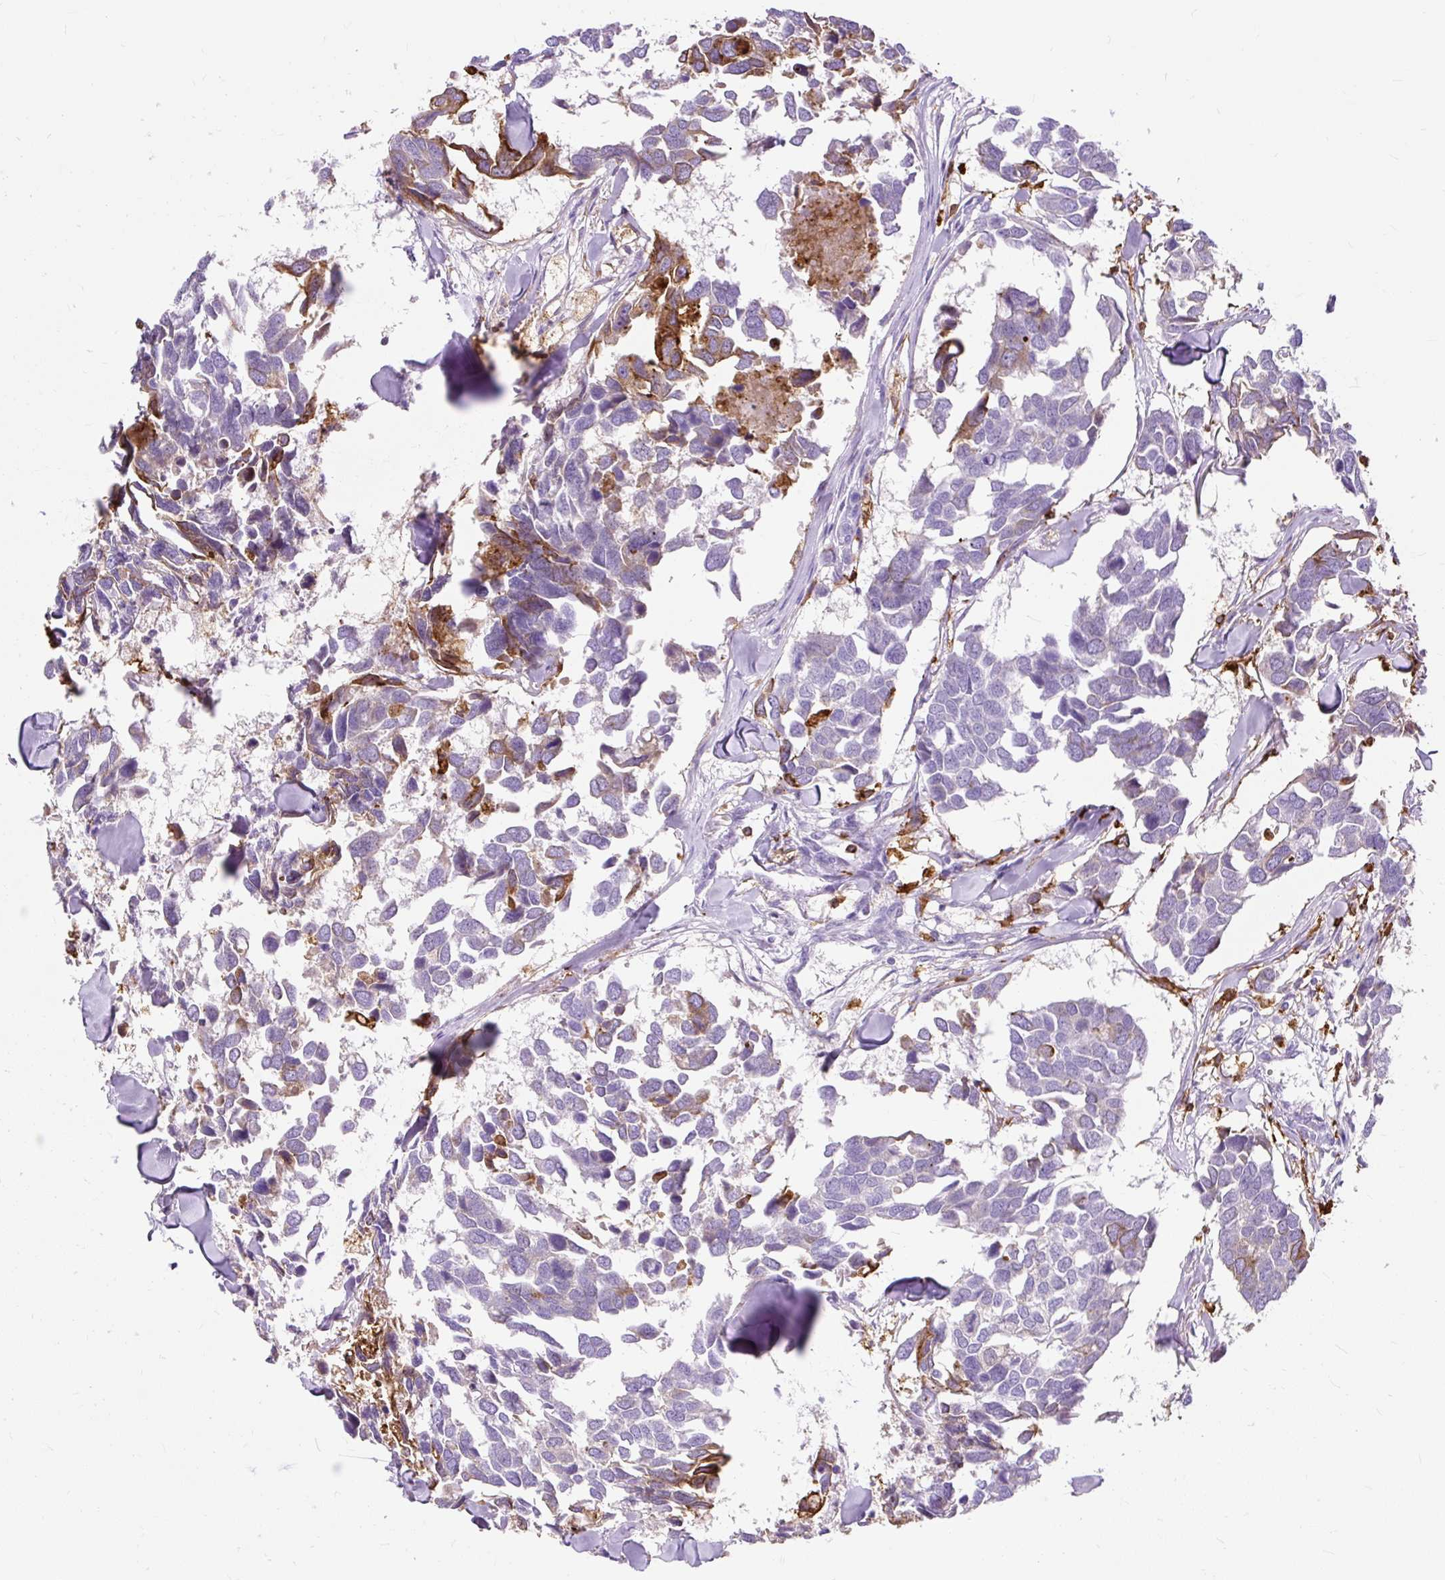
{"staining": {"intensity": "moderate", "quantity": "<25%", "location": "cytoplasmic/membranous"}, "tissue": "breast cancer", "cell_type": "Tumor cells", "image_type": "cancer", "snomed": [{"axis": "morphology", "description": "Duct carcinoma"}, {"axis": "topography", "description": "Breast"}], "caption": "Protein expression by IHC exhibits moderate cytoplasmic/membranous expression in about <25% of tumor cells in breast cancer. (IHC, brightfield microscopy, high magnification).", "gene": "HLA-DRA", "patient": {"sex": "female", "age": 83}}